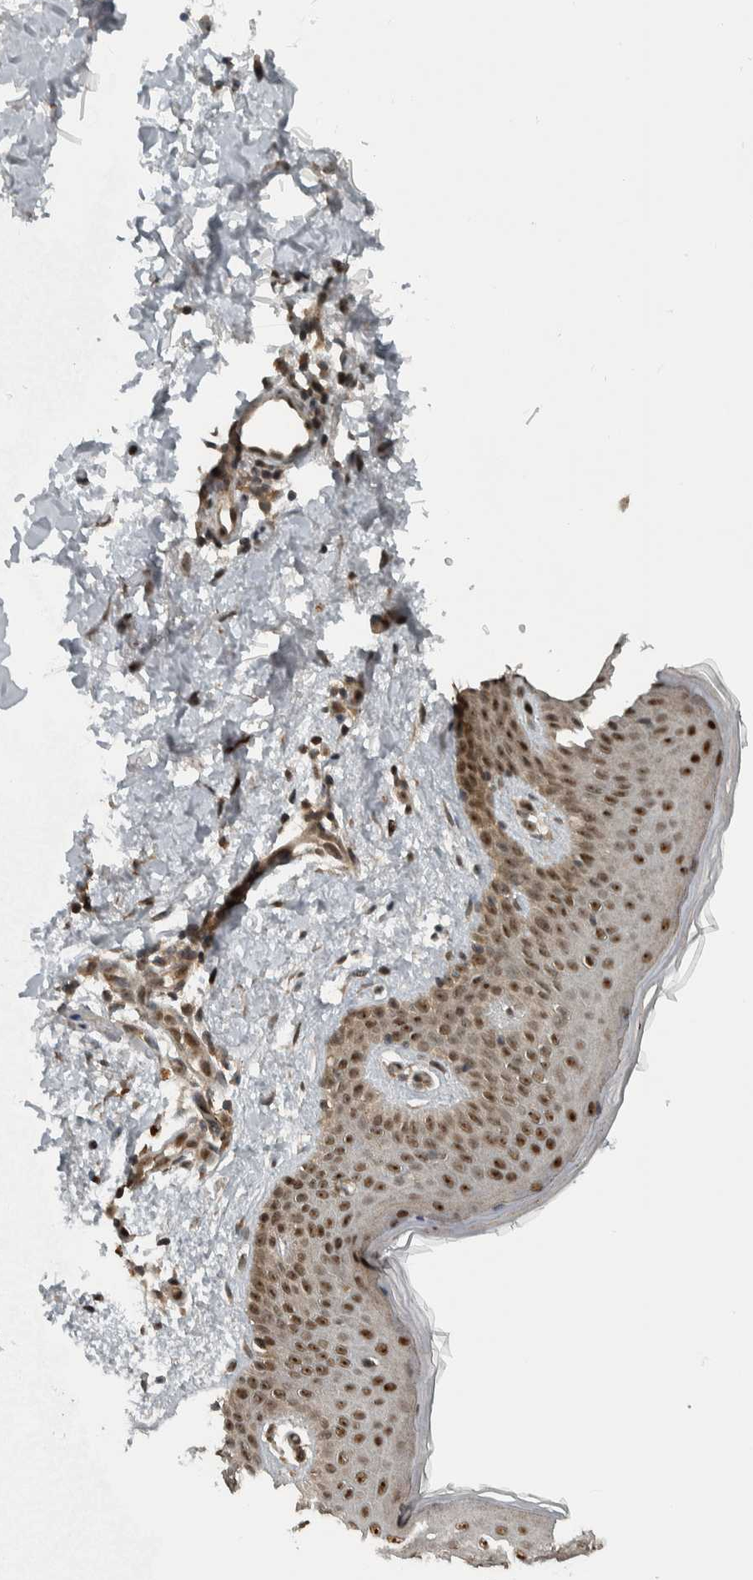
{"staining": {"intensity": "moderate", "quantity": ">75%", "location": "cytoplasmic/membranous,nuclear"}, "tissue": "skin", "cell_type": "Fibroblasts", "image_type": "normal", "snomed": [{"axis": "morphology", "description": "Normal tissue, NOS"}, {"axis": "topography", "description": "Skin"}], "caption": "Immunohistochemistry micrograph of normal skin stained for a protein (brown), which exhibits medium levels of moderate cytoplasmic/membranous,nuclear staining in about >75% of fibroblasts.", "gene": "XPO5", "patient": {"sex": "male", "age": 40}}